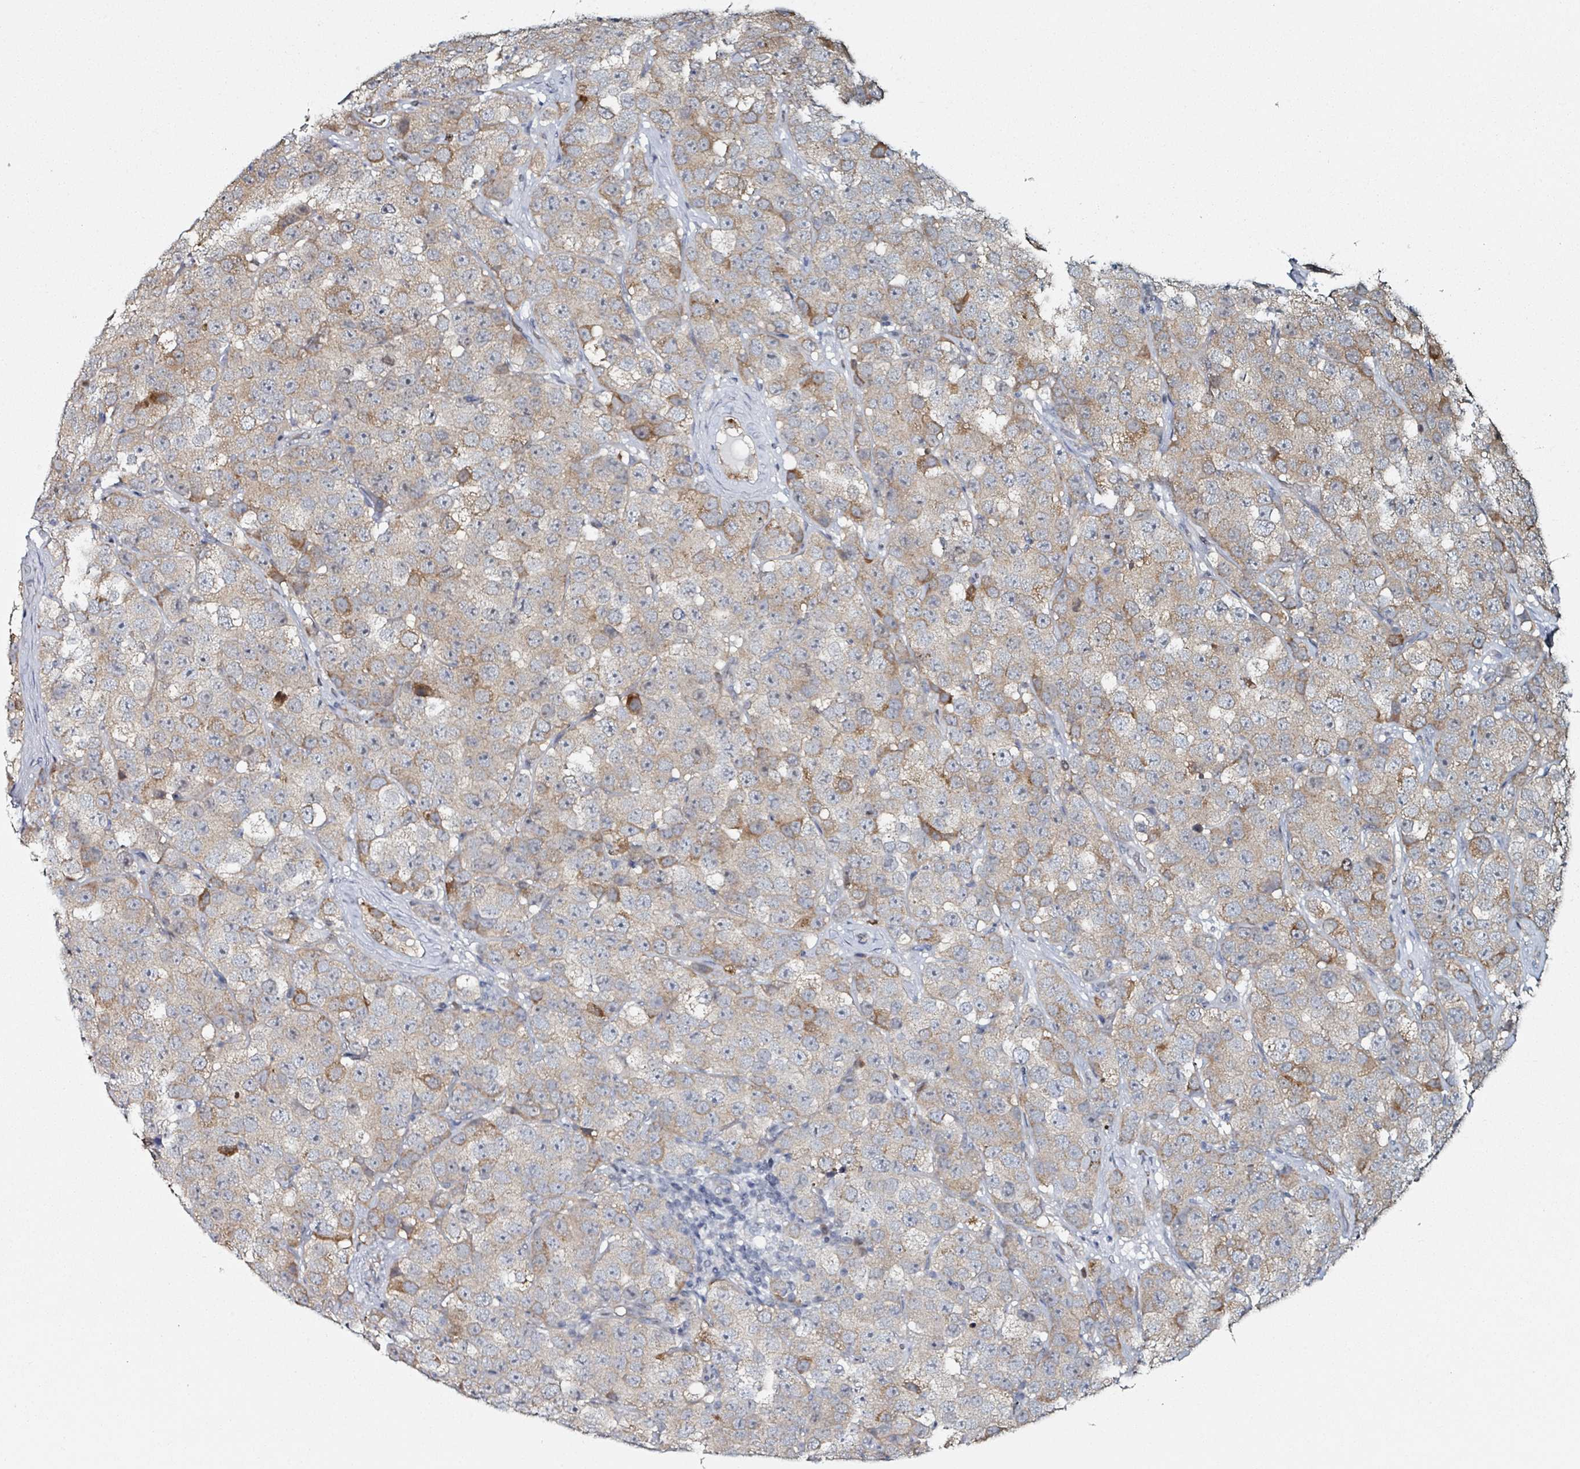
{"staining": {"intensity": "strong", "quantity": "<25%", "location": "cytoplasmic/membranous"}, "tissue": "testis cancer", "cell_type": "Tumor cells", "image_type": "cancer", "snomed": [{"axis": "morphology", "description": "Seminoma, NOS"}, {"axis": "topography", "description": "Testis"}], "caption": "DAB (3,3'-diaminobenzidine) immunohistochemical staining of human testis cancer exhibits strong cytoplasmic/membranous protein staining in about <25% of tumor cells.", "gene": "B3GAT3", "patient": {"sex": "male", "age": 28}}